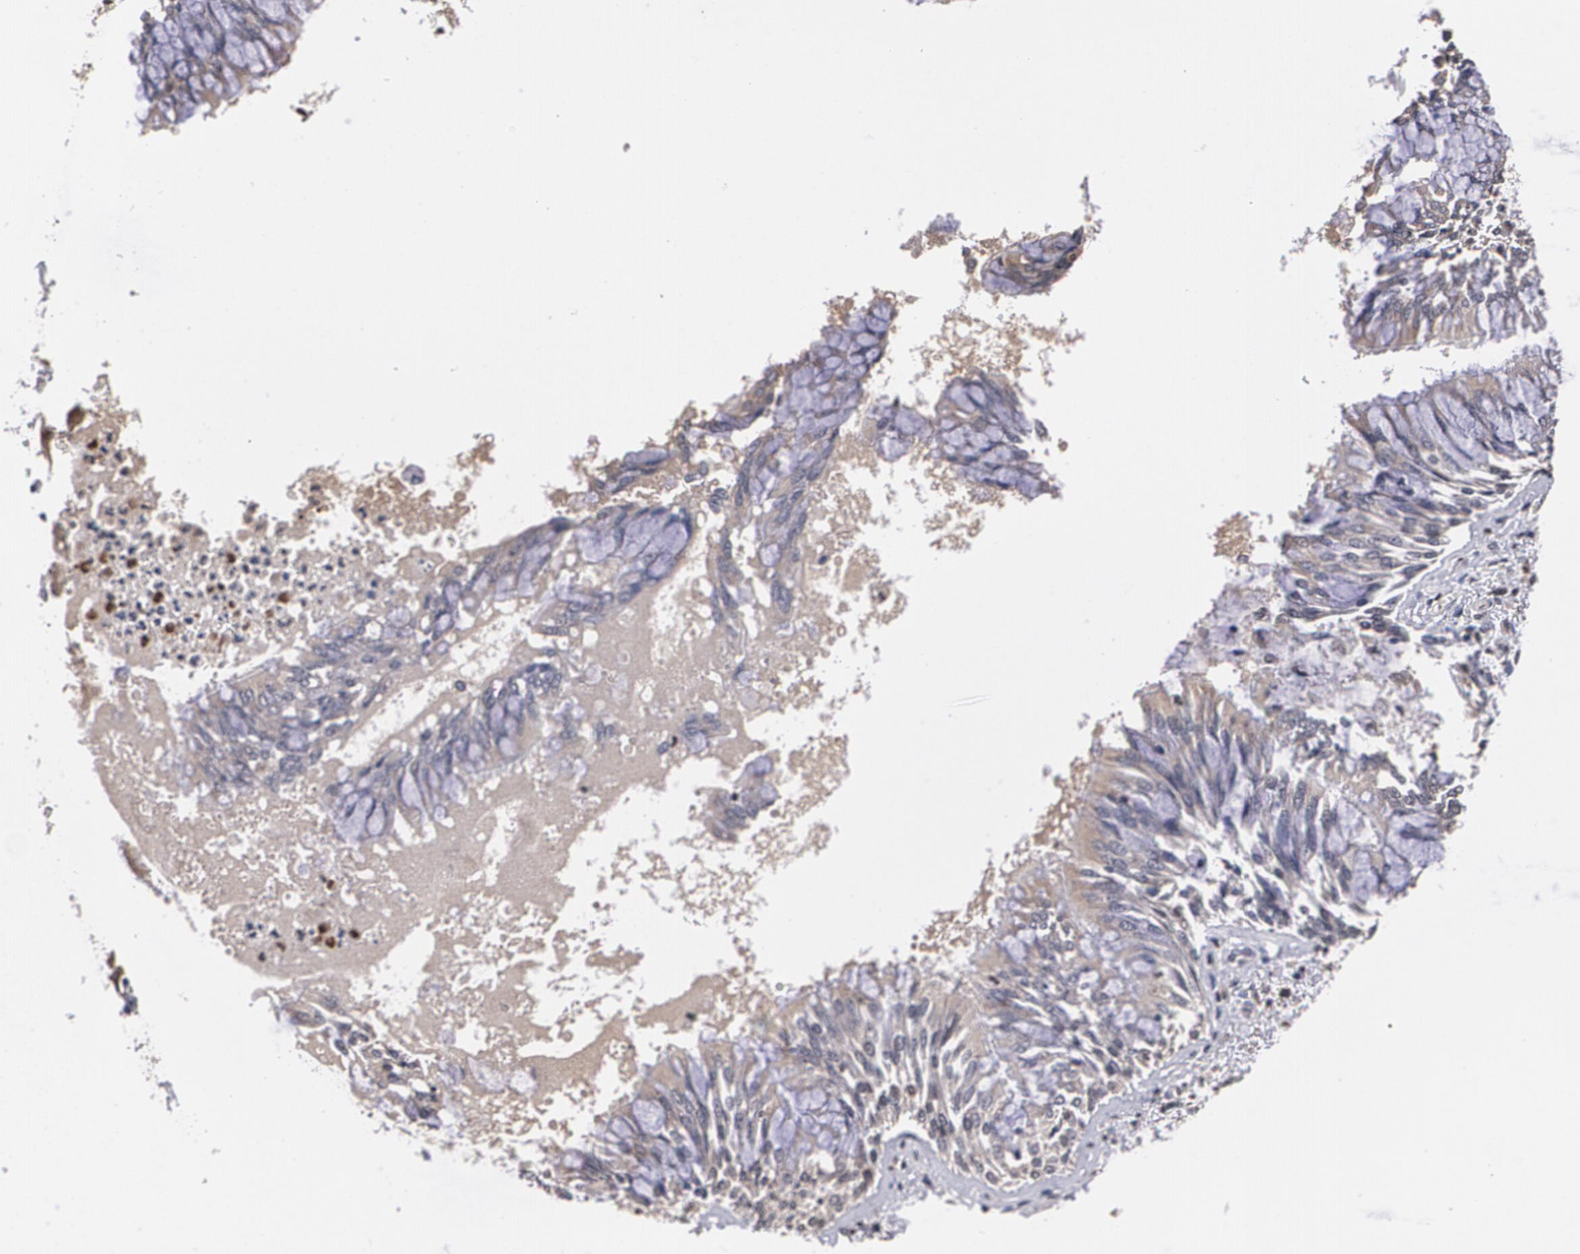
{"staining": {"intensity": "moderate", "quantity": ">75%", "location": "cytoplasmic/membranous,nuclear"}, "tissue": "bronchus", "cell_type": "Respiratory epithelial cells", "image_type": "normal", "snomed": [{"axis": "morphology", "description": "Normal tissue, NOS"}, {"axis": "topography", "description": "Cartilage tissue"}, {"axis": "topography", "description": "Bronchus"}, {"axis": "topography", "description": "Lung"}, {"axis": "topography", "description": "Peripheral nerve tissue"}], "caption": "Protein analysis of unremarkable bronchus exhibits moderate cytoplasmic/membranous,nuclear staining in about >75% of respiratory epithelial cells.", "gene": "MVP", "patient": {"sex": "female", "age": 49}}